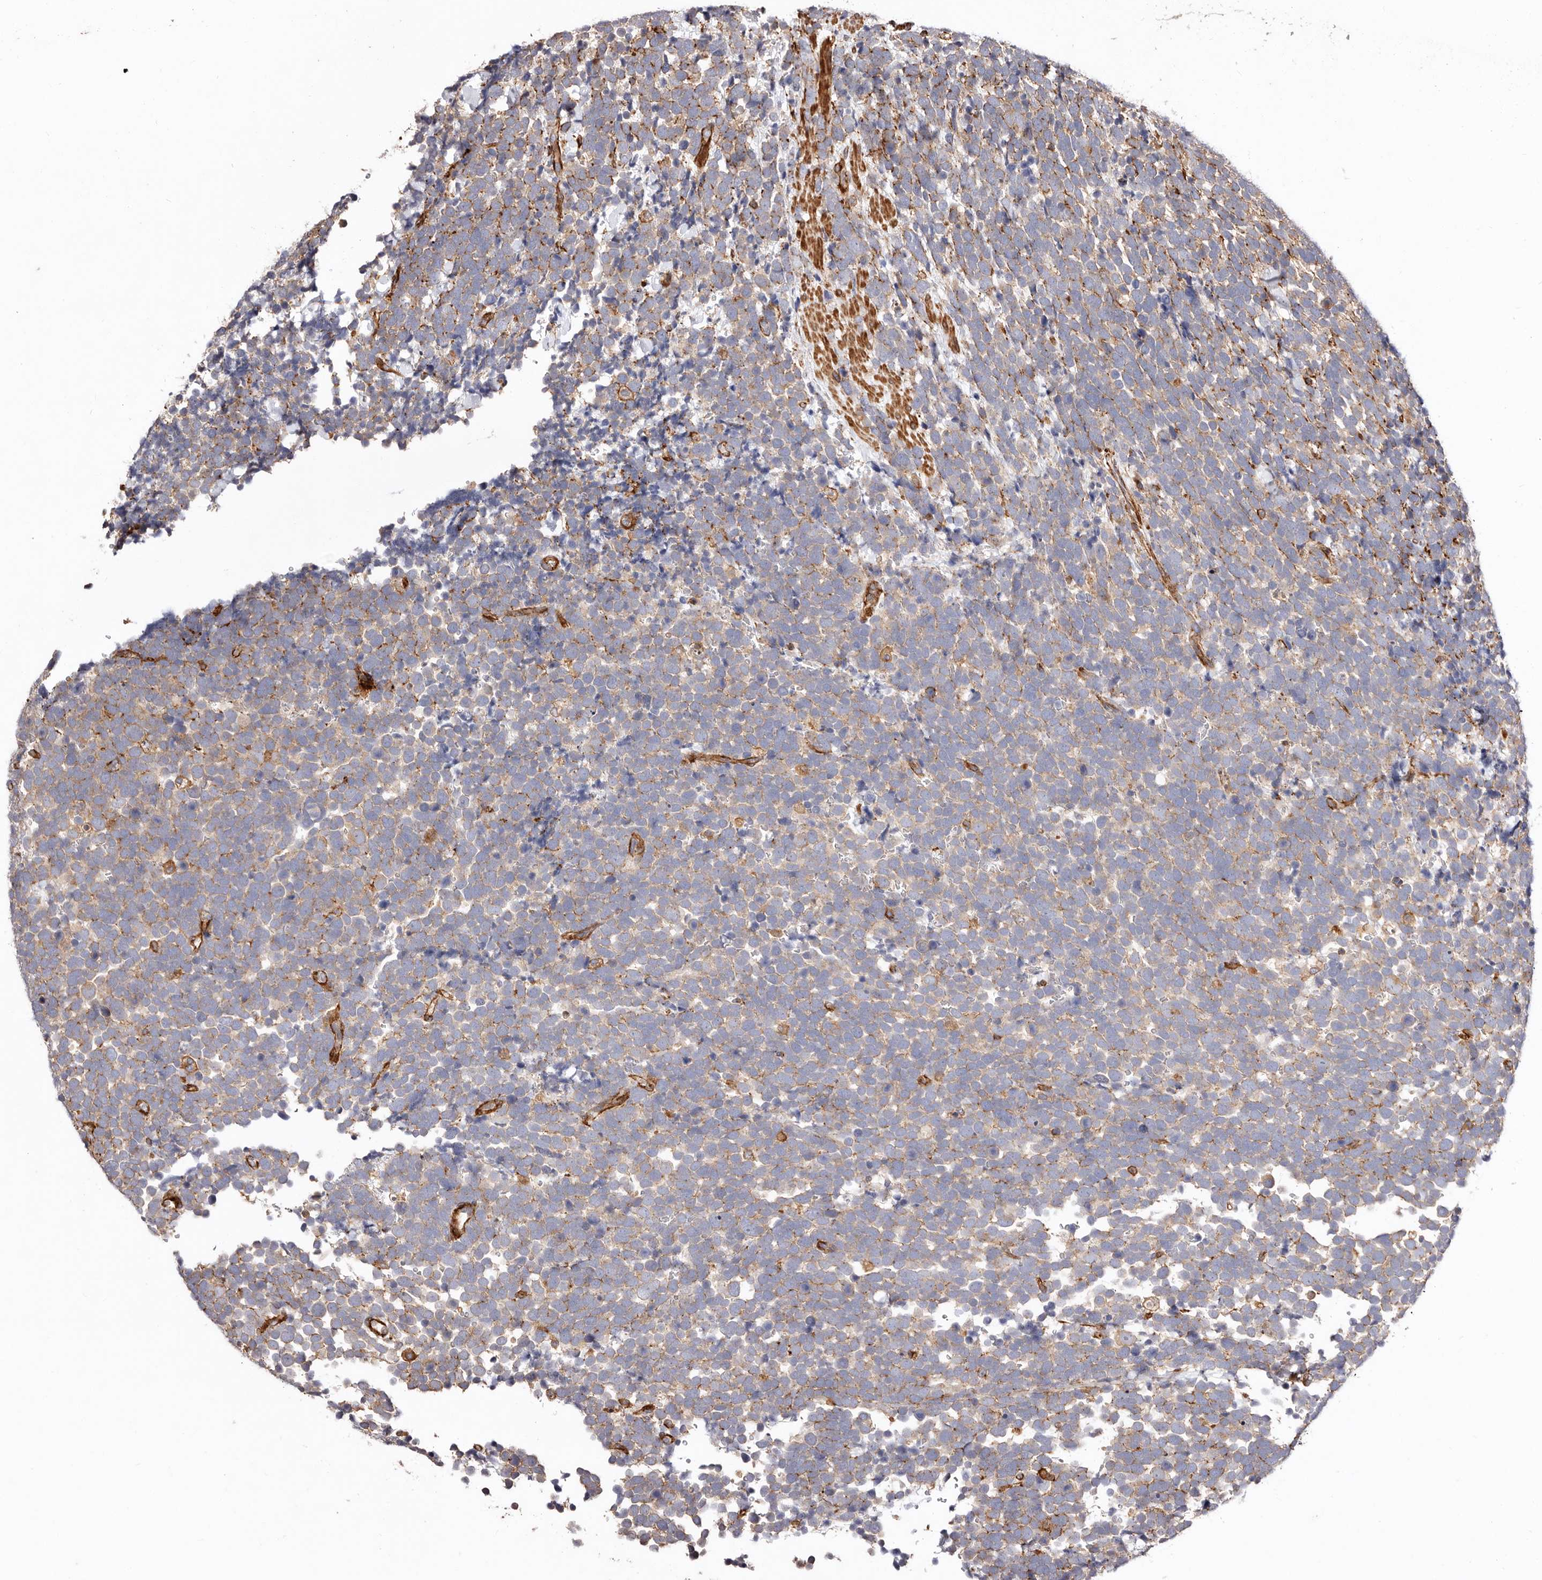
{"staining": {"intensity": "weak", "quantity": ">75%", "location": "cytoplasmic/membranous"}, "tissue": "urothelial cancer", "cell_type": "Tumor cells", "image_type": "cancer", "snomed": [{"axis": "morphology", "description": "Urothelial carcinoma, High grade"}, {"axis": "topography", "description": "Urinary bladder"}], "caption": "Protein analysis of urothelial carcinoma (high-grade) tissue reveals weak cytoplasmic/membranous positivity in approximately >75% of tumor cells. The staining was performed using DAB, with brown indicating positive protein expression. Nuclei are stained blue with hematoxylin.", "gene": "PTPN22", "patient": {"sex": "female", "age": 82}}